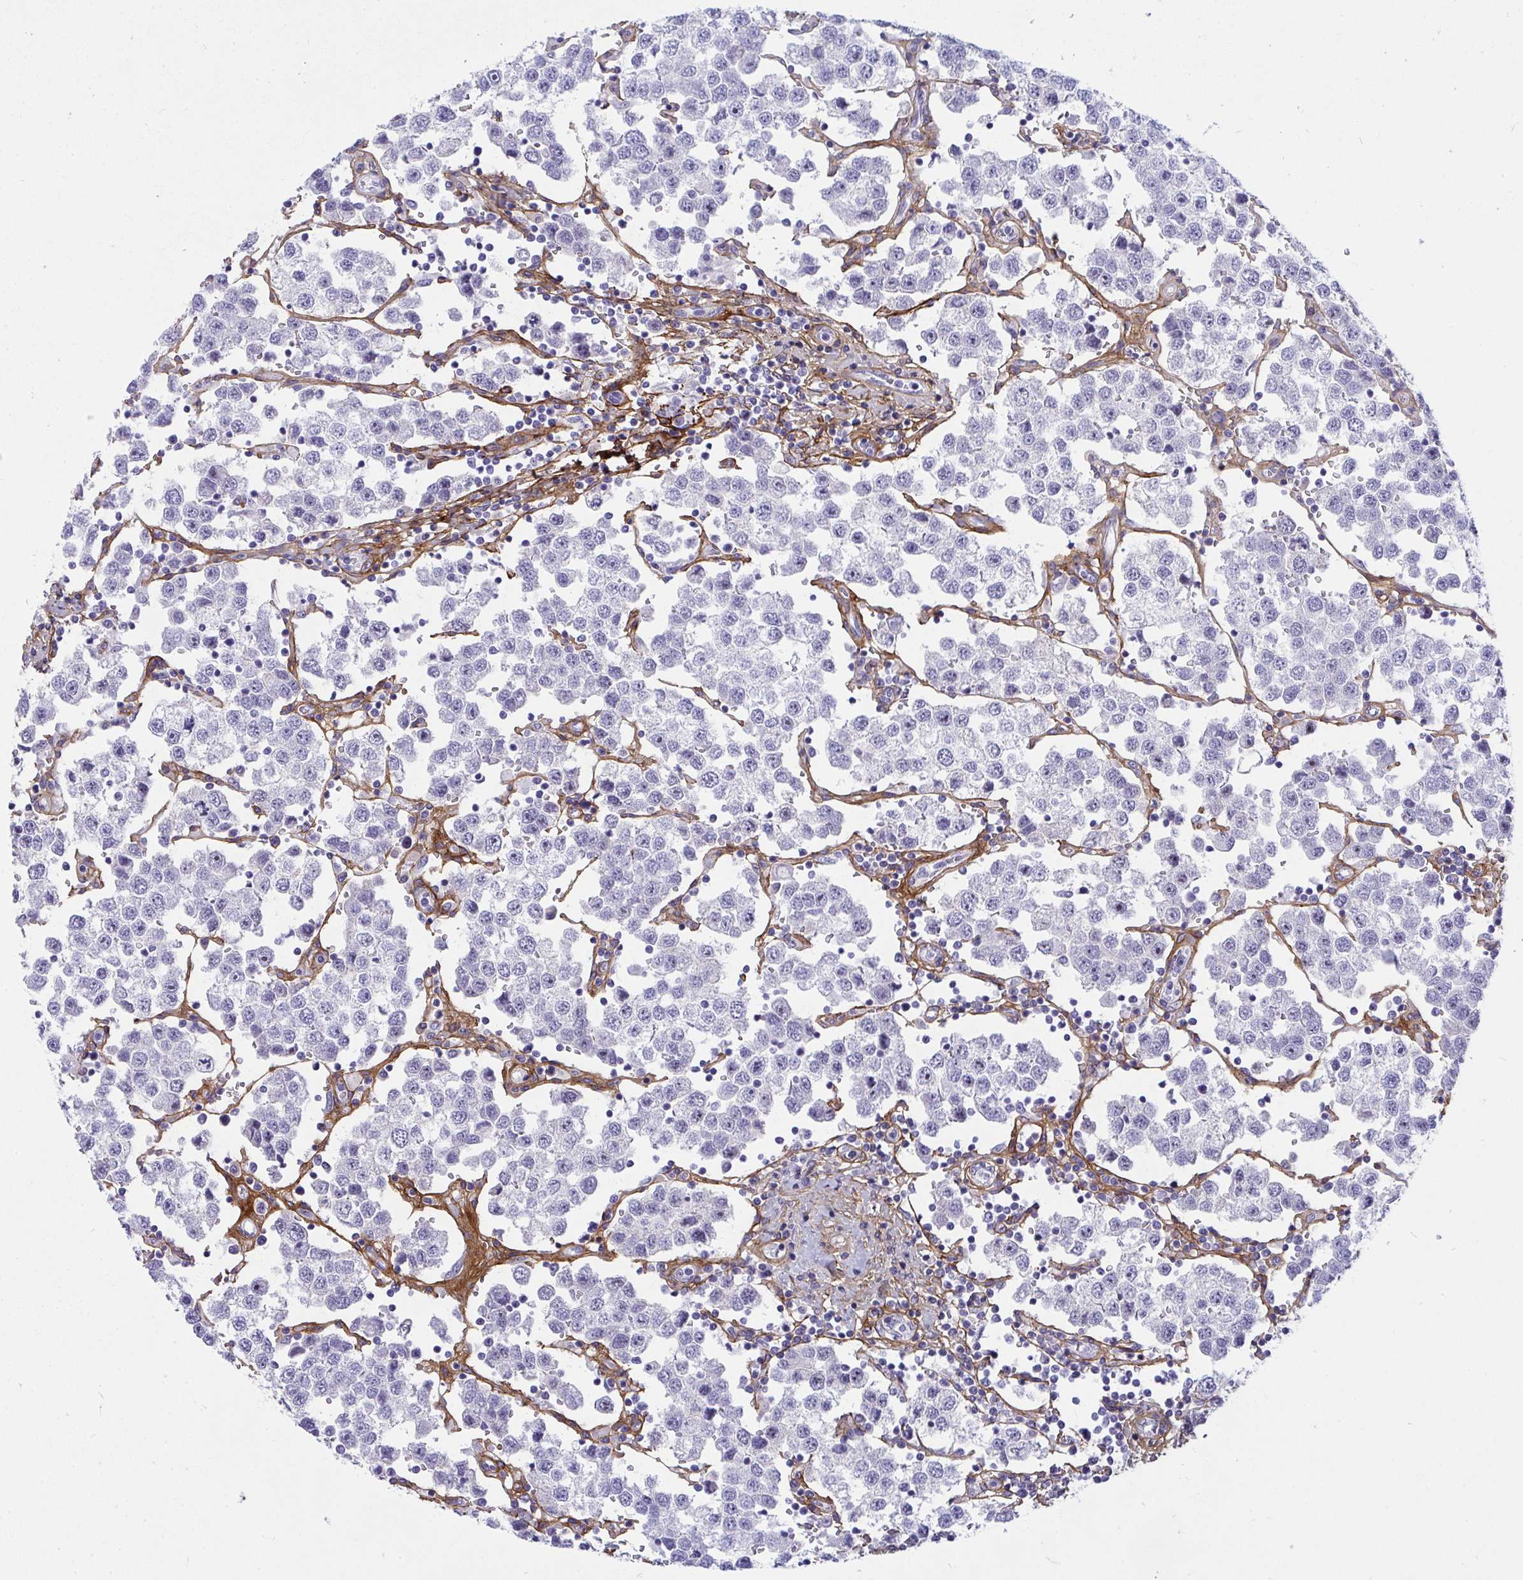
{"staining": {"intensity": "negative", "quantity": "none", "location": "none"}, "tissue": "testis cancer", "cell_type": "Tumor cells", "image_type": "cancer", "snomed": [{"axis": "morphology", "description": "Seminoma, NOS"}, {"axis": "topography", "description": "Testis"}], "caption": "Immunohistochemistry image of neoplastic tissue: human testis seminoma stained with DAB reveals no significant protein positivity in tumor cells.", "gene": "LHFPL6", "patient": {"sex": "male", "age": 37}}